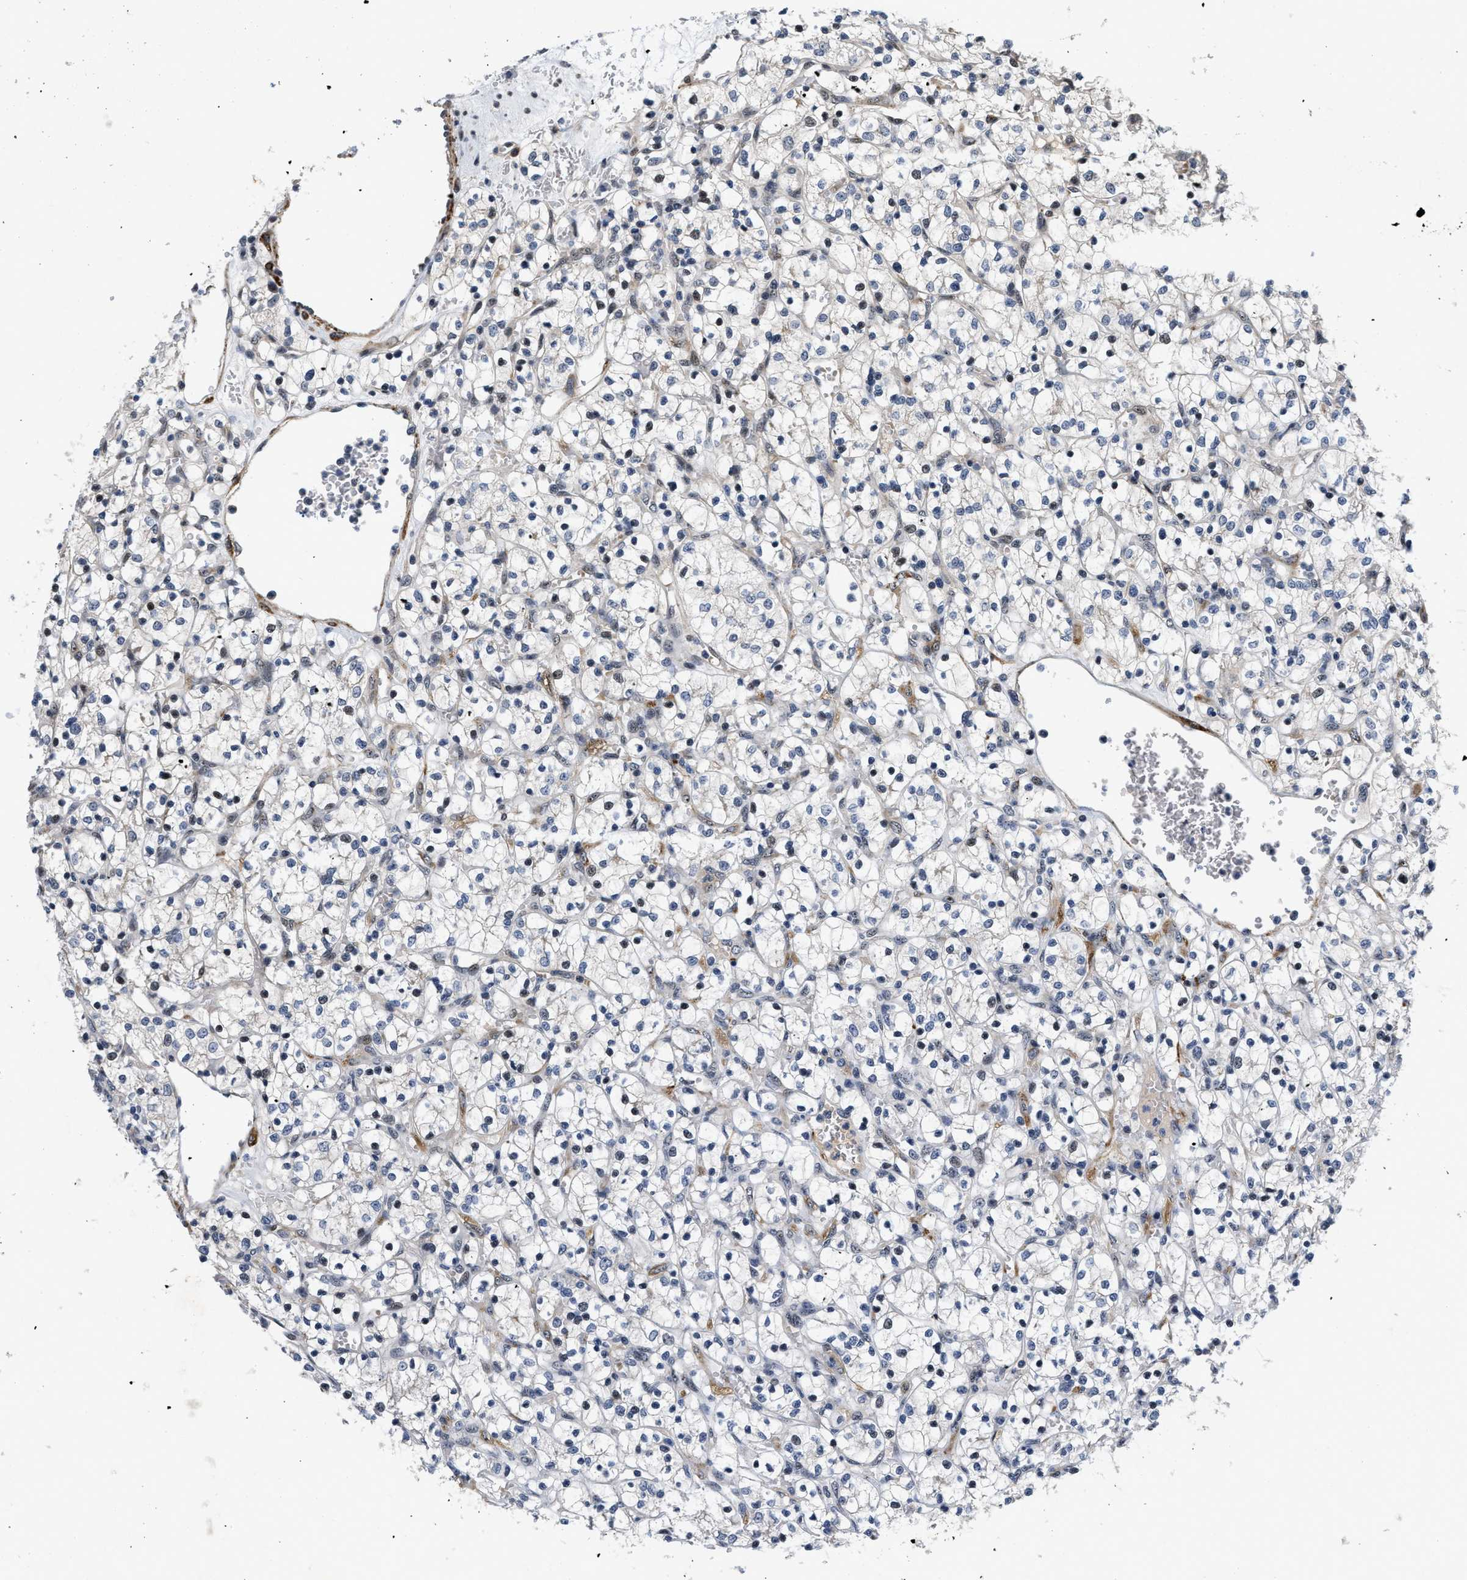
{"staining": {"intensity": "negative", "quantity": "none", "location": "none"}, "tissue": "renal cancer", "cell_type": "Tumor cells", "image_type": "cancer", "snomed": [{"axis": "morphology", "description": "Adenocarcinoma, NOS"}, {"axis": "topography", "description": "Kidney"}], "caption": "DAB immunohistochemical staining of human renal adenocarcinoma displays no significant positivity in tumor cells. (DAB IHC visualized using brightfield microscopy, high magnification).", "gene": "VIP", "patient": {"sex": "female", "age": 69}}